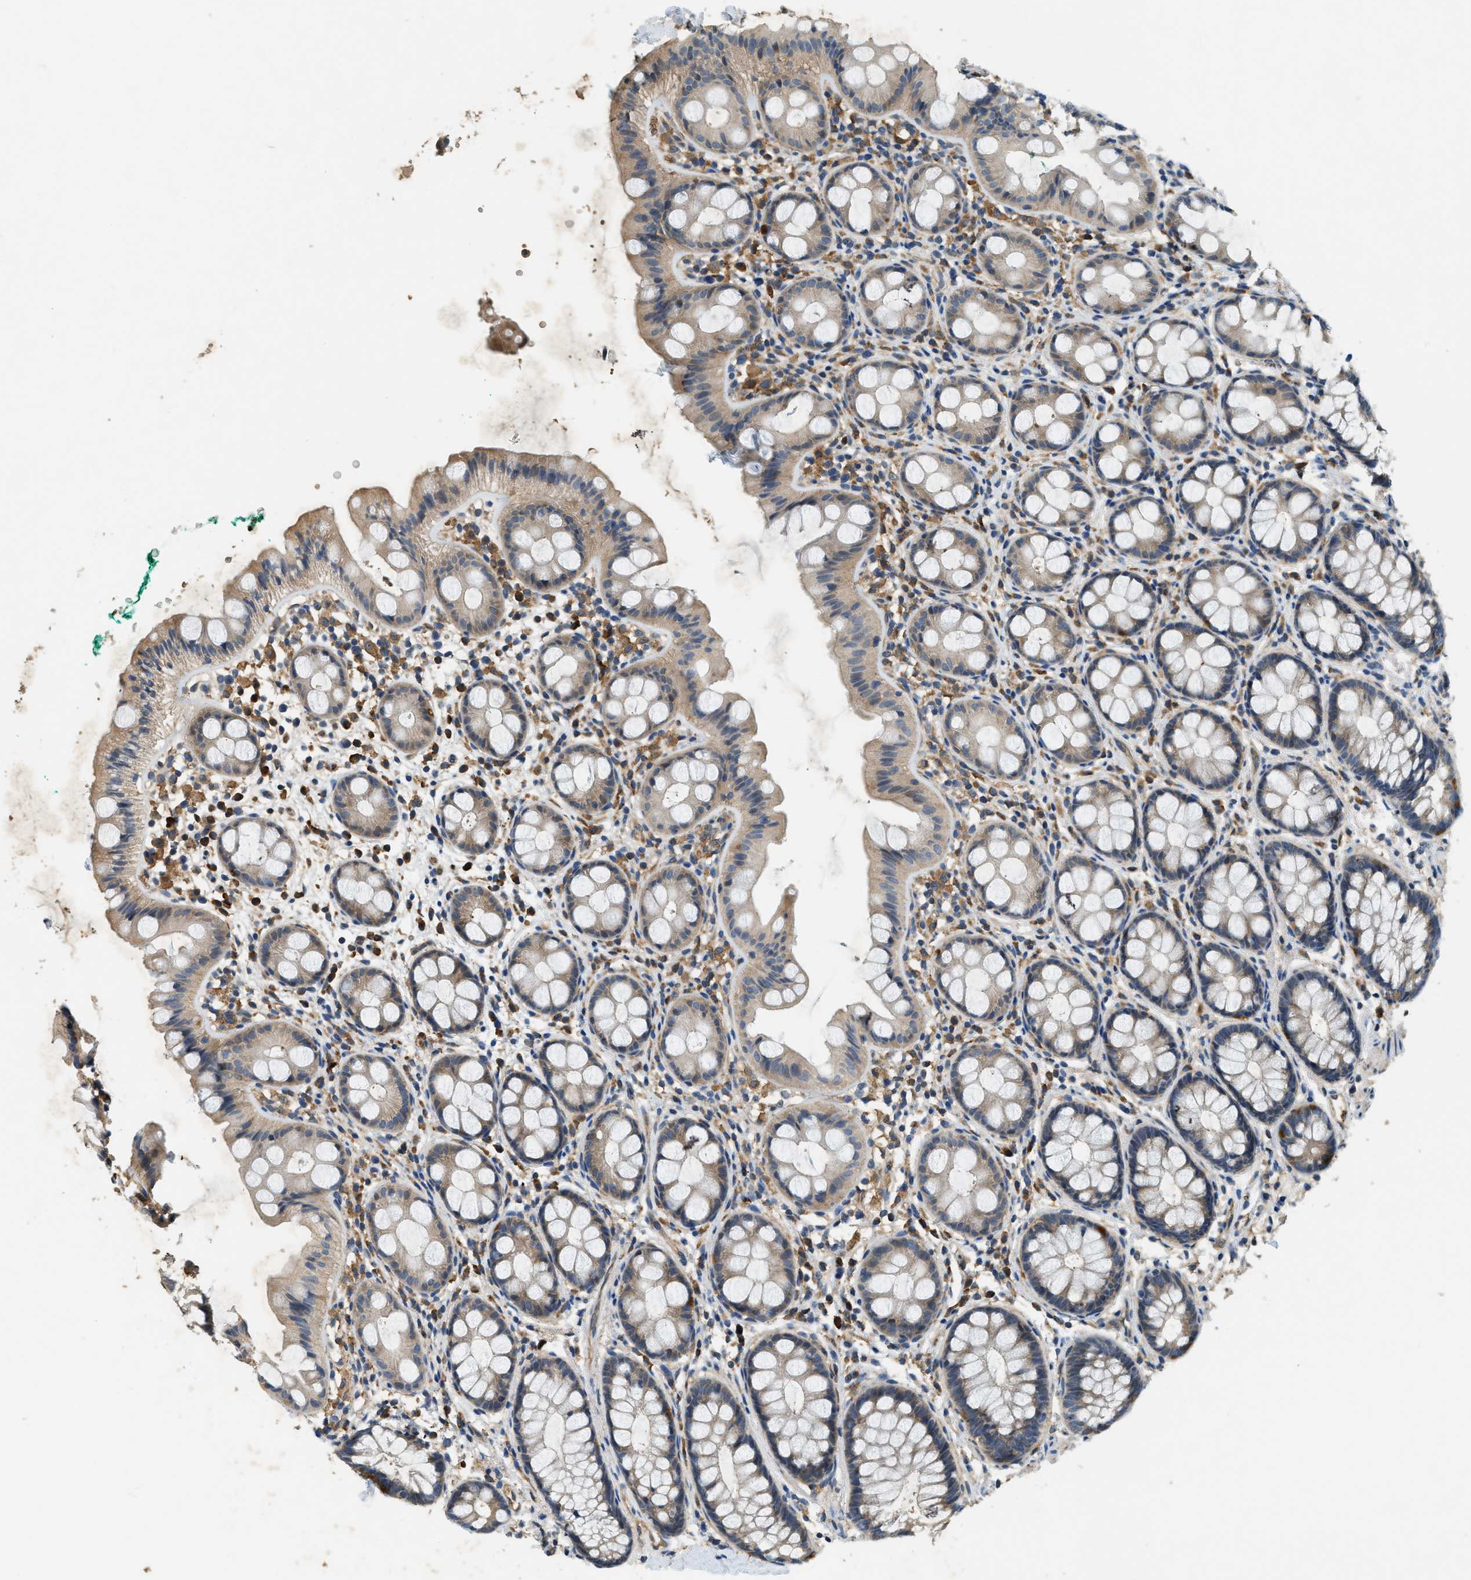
{"staining": {"intensity": "weak", "quantity": "25%-75%", "location": "cytoplasmic/membranous"}, "tissue": "rectum", "cell_type": "Glandular cells", "image_type": "normal", "snomed": [{"axis": "morphology", "description": "Normal tissue, NOS"}, {"axis": "topography", "description": "Rectum"}], "caption": "Protein staining of normal rectum demonstrates weak cytoplasmic/membranous positivity in about 25%-75% of glandular cells.", "gene": "CFLAR", "patient": {"sex": "female", "age": 65}}